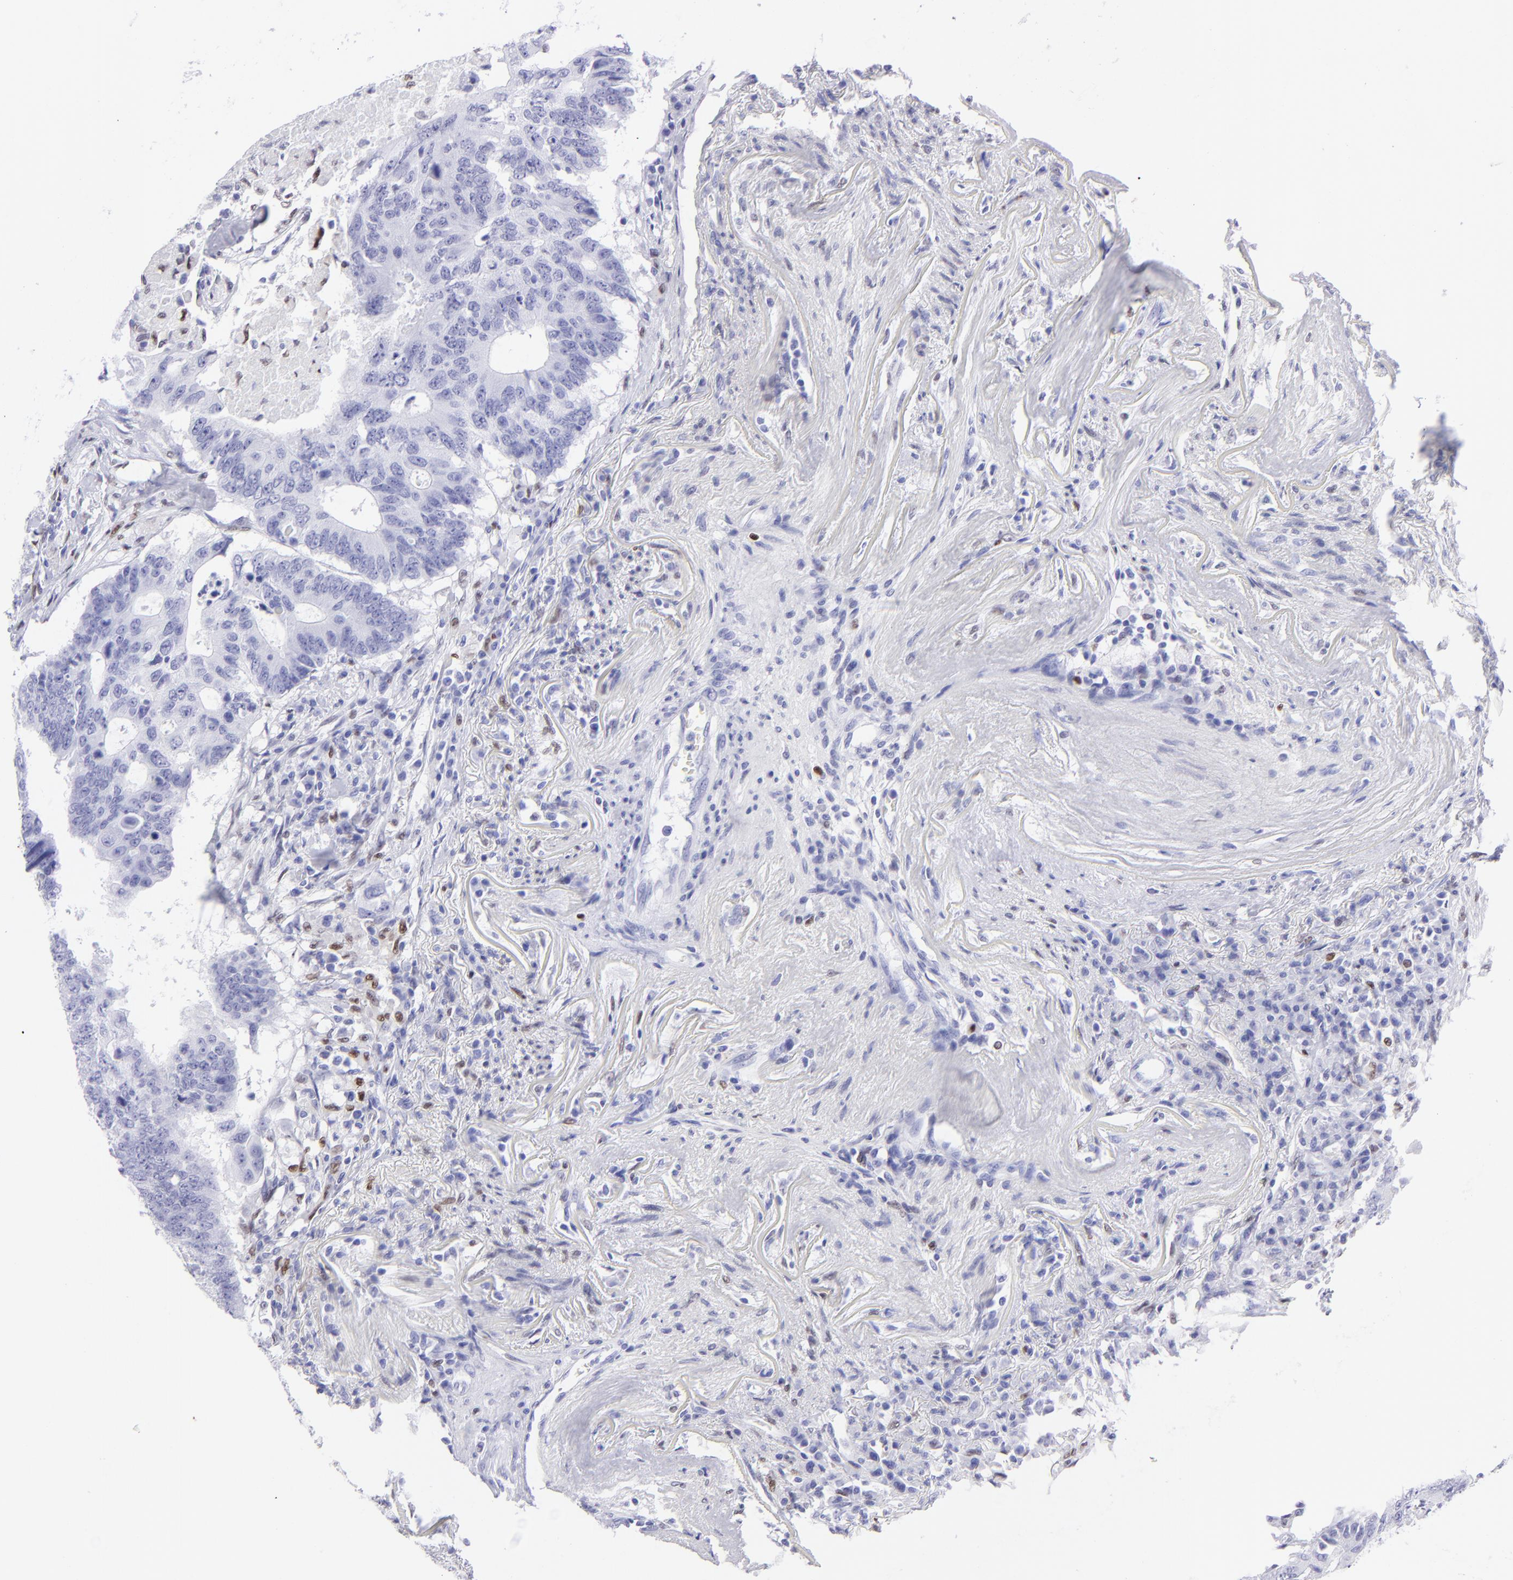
{"staining": {"intensity": "negative", "quantity": "none", "location": "none"}, "tissue": "colorectal cancer", "cell_type": "Tumor cells", "image_type": "cancer", "snomed": [{"axis": "morphology", "description": "Adenocarcinoma, NOS"}, {"axis": "topography", "description": "Colon"}], "caption": "Tumor cells show no significant positivity in colorectal cancer (adenocarcinoma).", "gene": "MITF", "patient": {"sex": "male", "age": 71}}